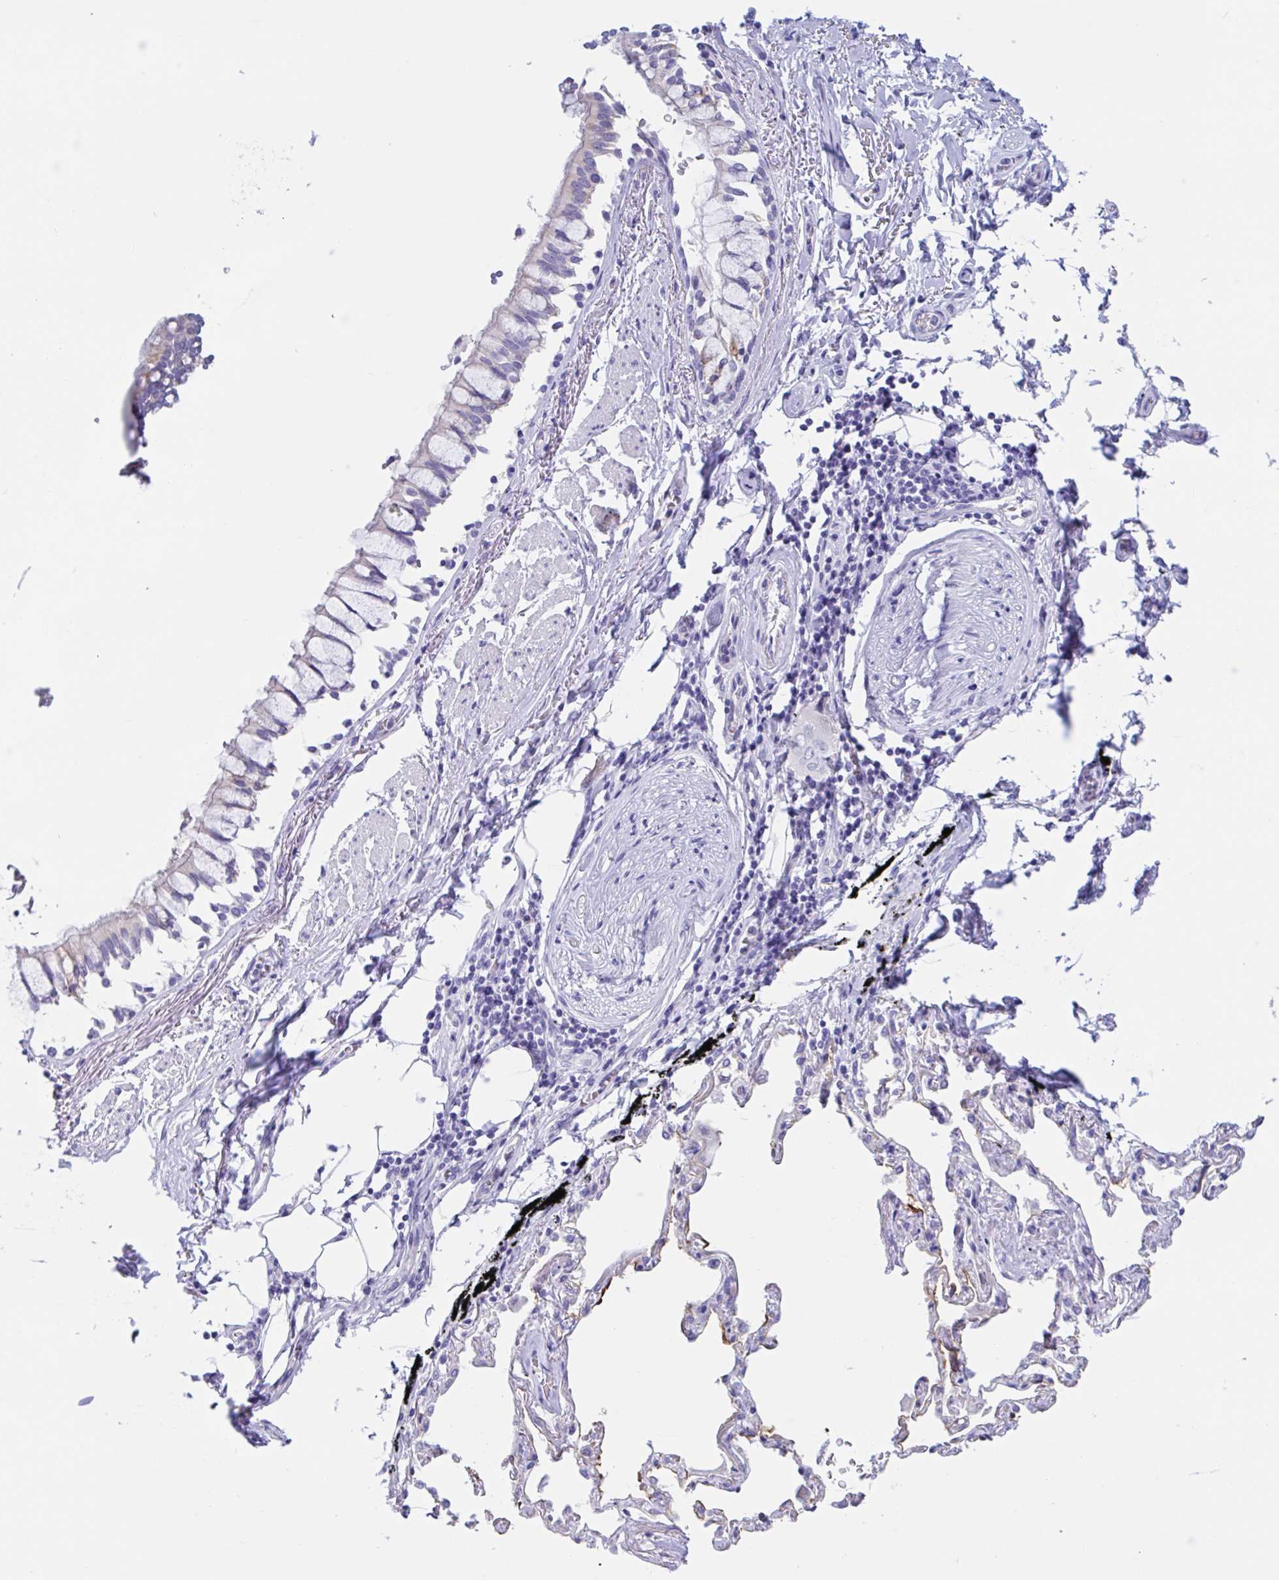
{"staining": {"intensity": "weak", "quantity": "25%-75%", "location": "cytoplasmic/membranous"}, "tissue": "bronchus", "cell_type": "Respiratory epithelial cells", "image_type": "normal", "snomed": [{"axis": "morphology", "description": "Normal tissue, NOS"}, {"axis": "topography", "description": "Bronchus"}], "caption": "Protein staining of normal bronchus displays weak cytoplasmic/membranous positivity in approximately 25%-75% of respiratory epithelial cells.", "gene": "OR6N2", "patient": {"sex": "male", "age": 70}}